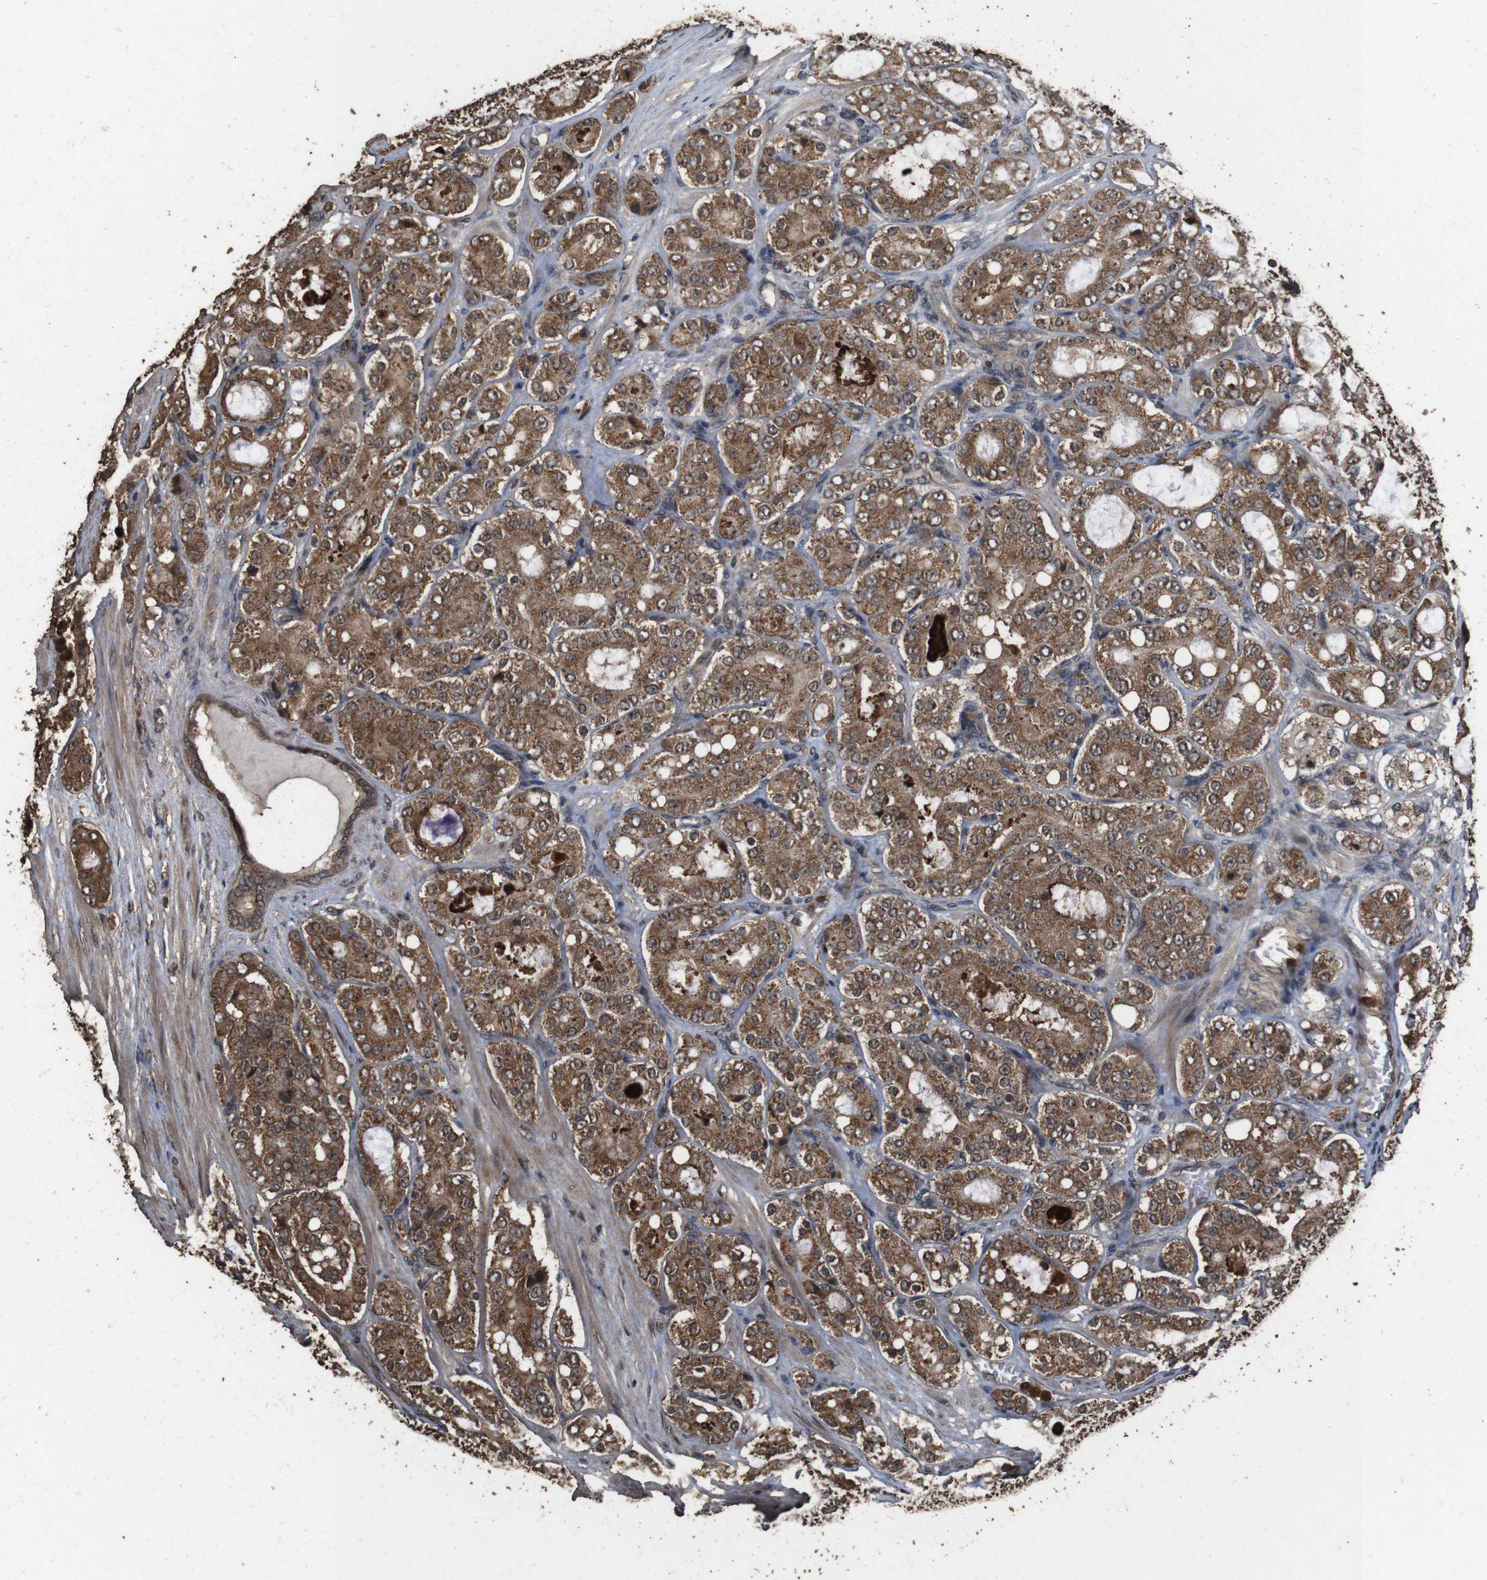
{"staining": {"intensity": "moderate", "quantity": ">75%", "location": "cytoplasmic/membranous"}, "tissue": "prostate cancer", "cell_type": "Tumor cells", "image_type": "cancer", "snomed": [{"axis": "morphology", "description": "Adenocarcinoma, High grade"}, {"axis": "topography", "description": "Prostate"}], "caption": "DAB immunohistochemical staining of adenocarcinoma (high-grade) (prostate) reveals moderate cytoplasmic/membranous protein expression in about >75% of tumor cells.", "gene": "RRAS2", "patient": {"sex": "male", "age": 65}}